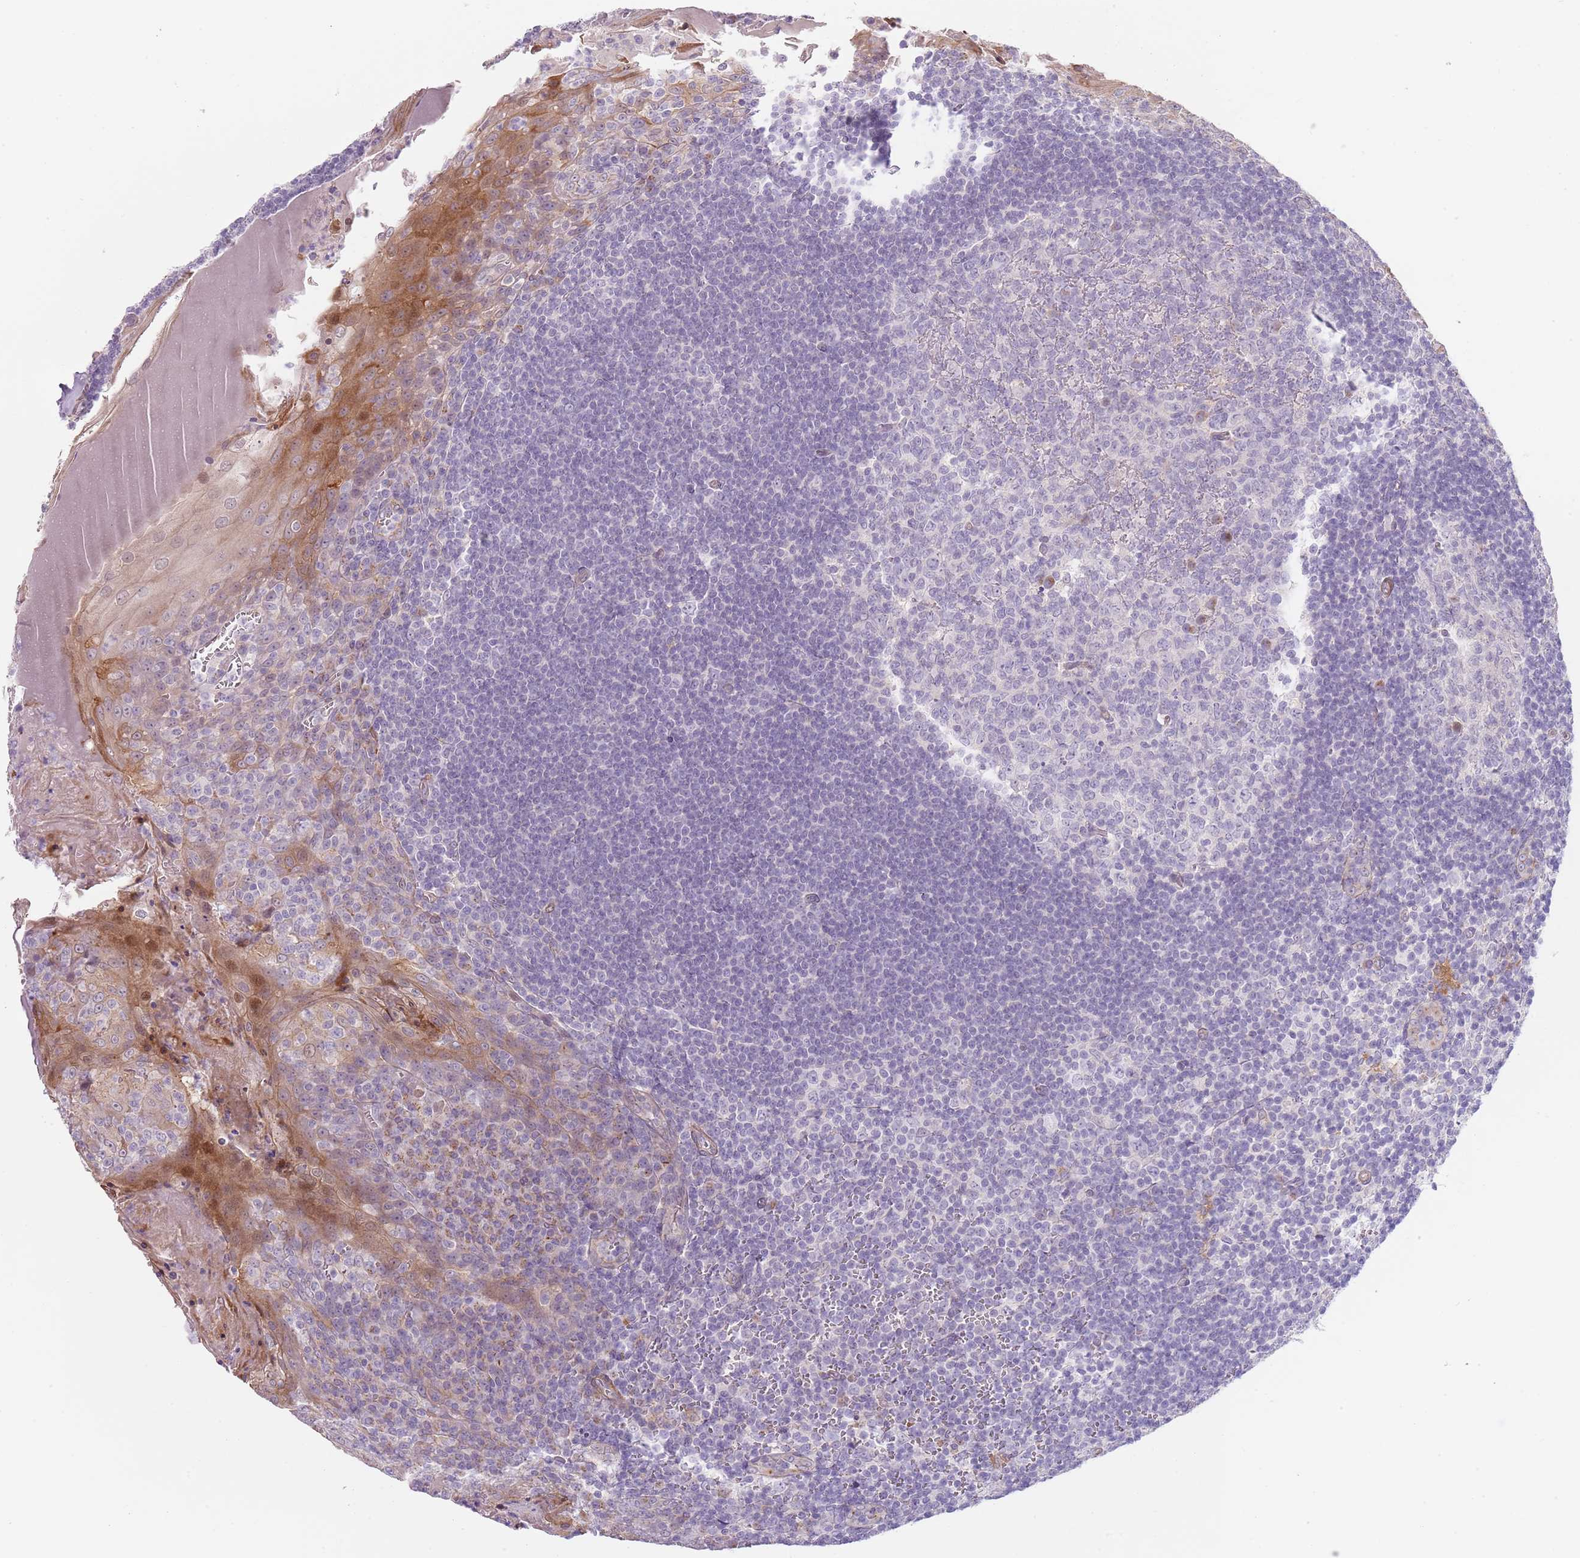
{"staining": {"intensity": "negative", "quantity": "none", "location": "none"}, "tissue": "tonsil", "cell_type": "Germinal center cells", "image_type": "normal", "snomed": [{"axis": "morphology", "description": "Normal tissue, NOS"}, {"axis": "topography", "description": "Tonsil"}], "caption": "This is an IHC photomicrograph of unremarkable tonsil. There is no positivity in germinal center cells.", "gene": "TINAGL1", "patient": {"sex": "male", "age": 27}}